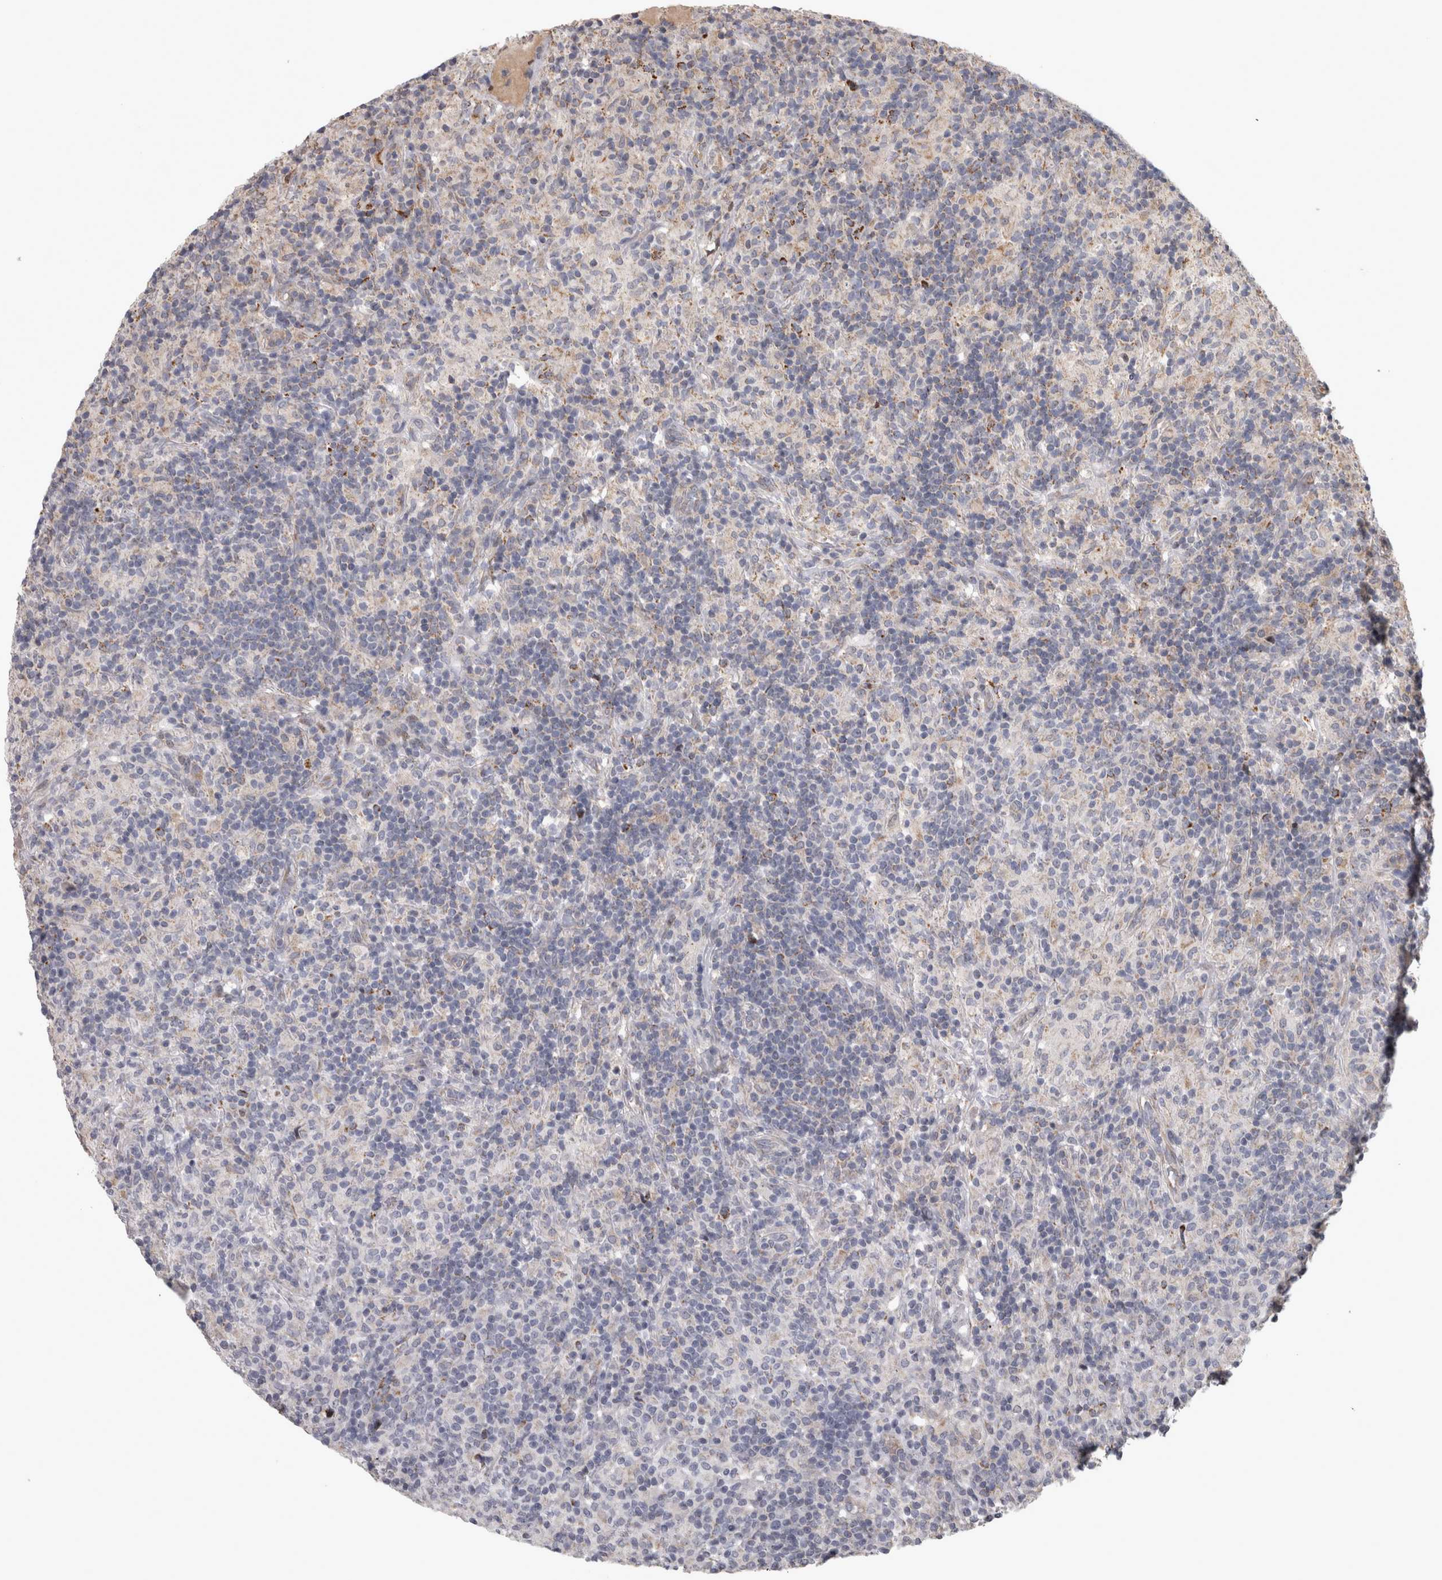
{"staining": {"intensity": "negative", "quantity": "none", "location": "none"}, "tissue": "lymphoma", "cell_type": "Tumor cells", "image_type": "cancer", "snomed": [{"axis": "morphology", "description": "Hodgkin's disease, NOS"}, {"axis": "topography", "description": "Lymph node"}], "caption": "Histopathology image shows no protein staining in tumor cells of lymphoma tissue.", "gene": "DBT", "patient": {"sex": "male", "age": 70}}